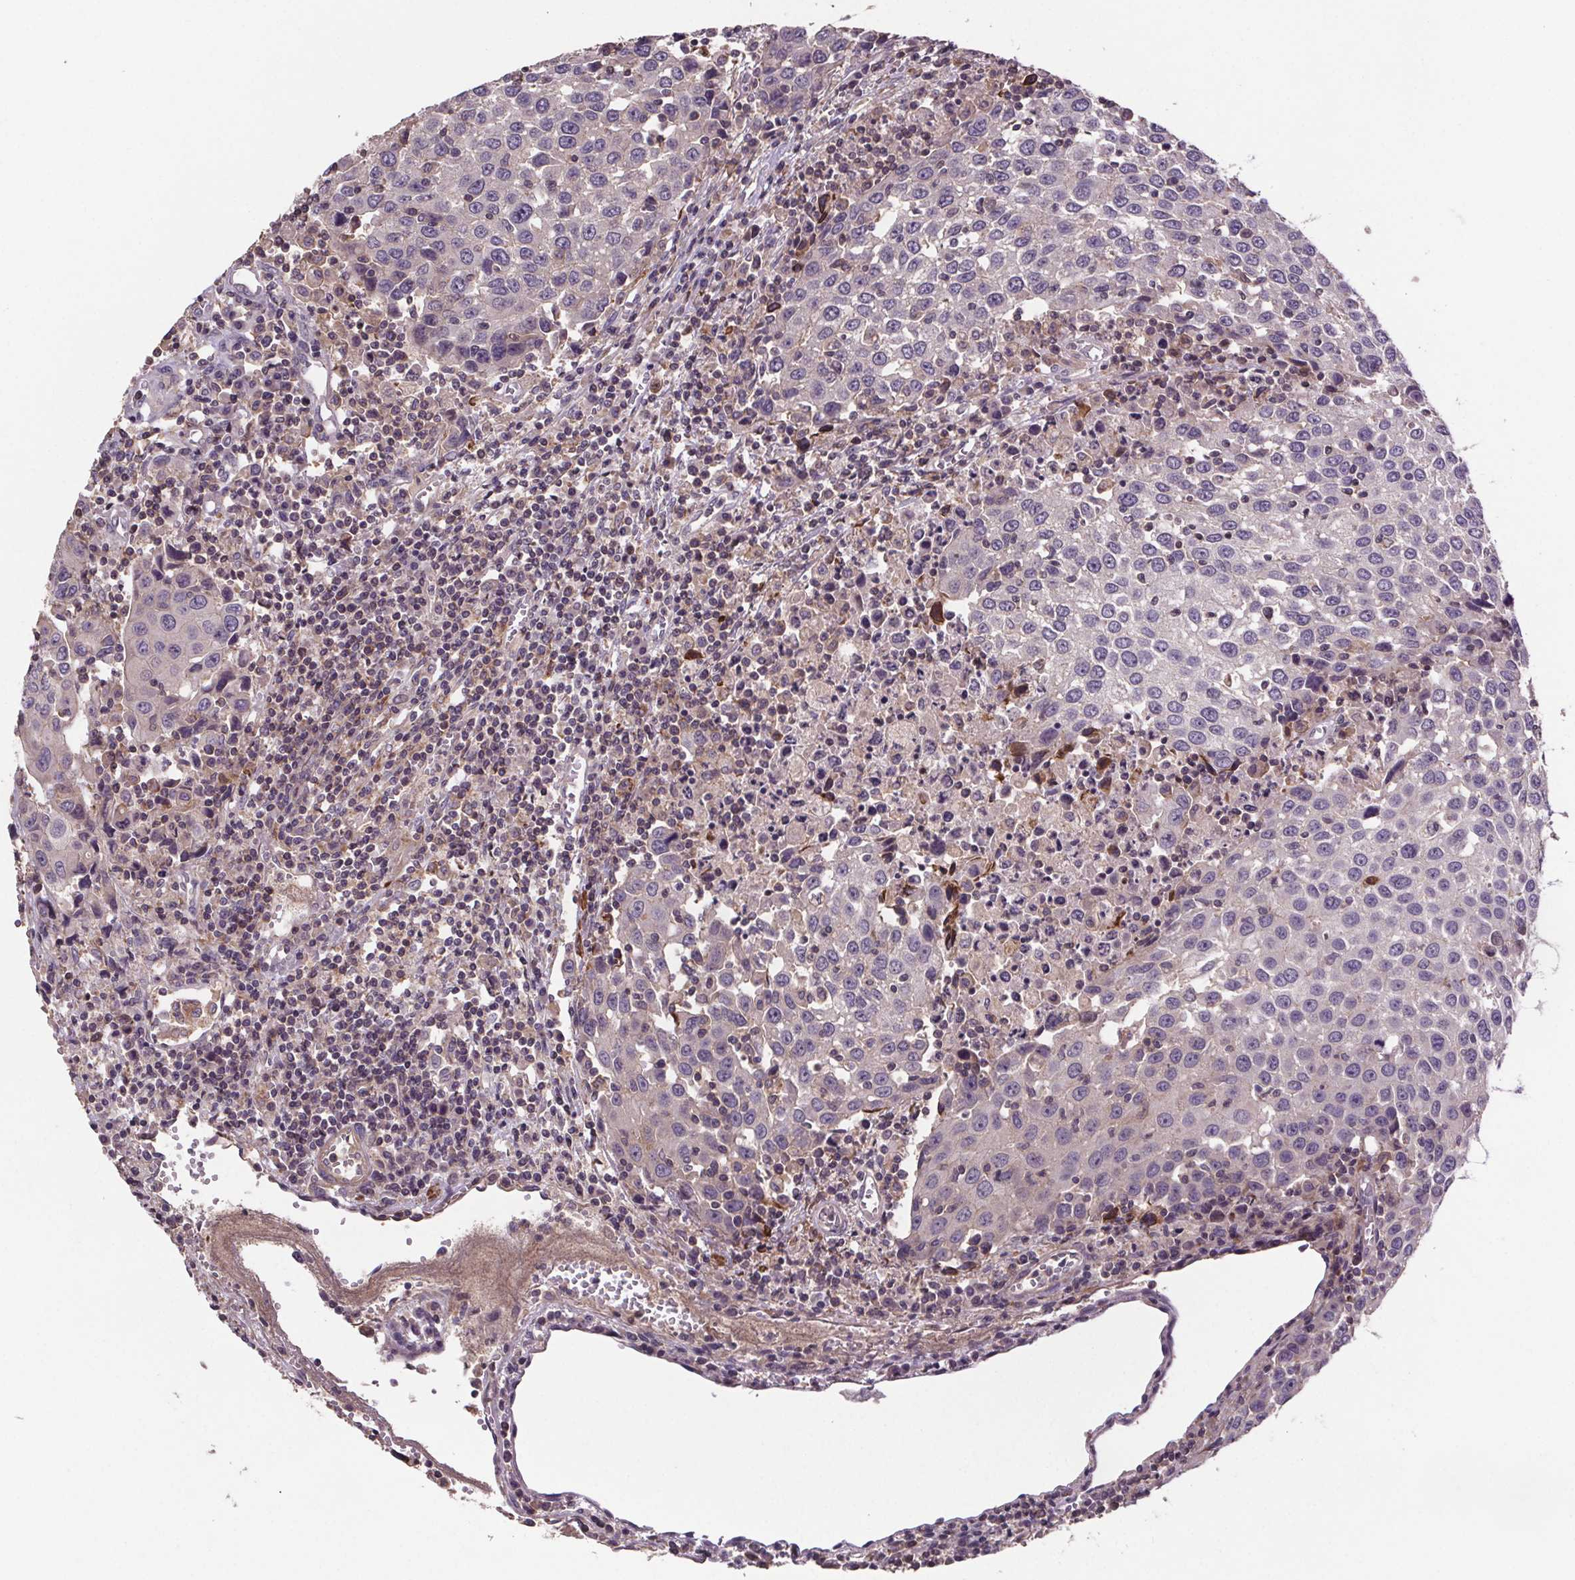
{"staining": {"intensity": "negative", "quantity": "none", "location": "none"}, "tissue": "urothelial cancer", "cell_type": "Tumor cells", "image_type": "cancer", "snomed": [{"axis": "morphology", "description": "Urothelial carcinoma, High grade"}, {"axis": "topography", "description": "Urinary bladder"}], "caption": "An immunohistochemistry image of urothelial cancer is shown. There is no staining in tumor cells of urothelial cancer.", "gene": "CLN3", "patient": {"sex": "female", "age": 85}}